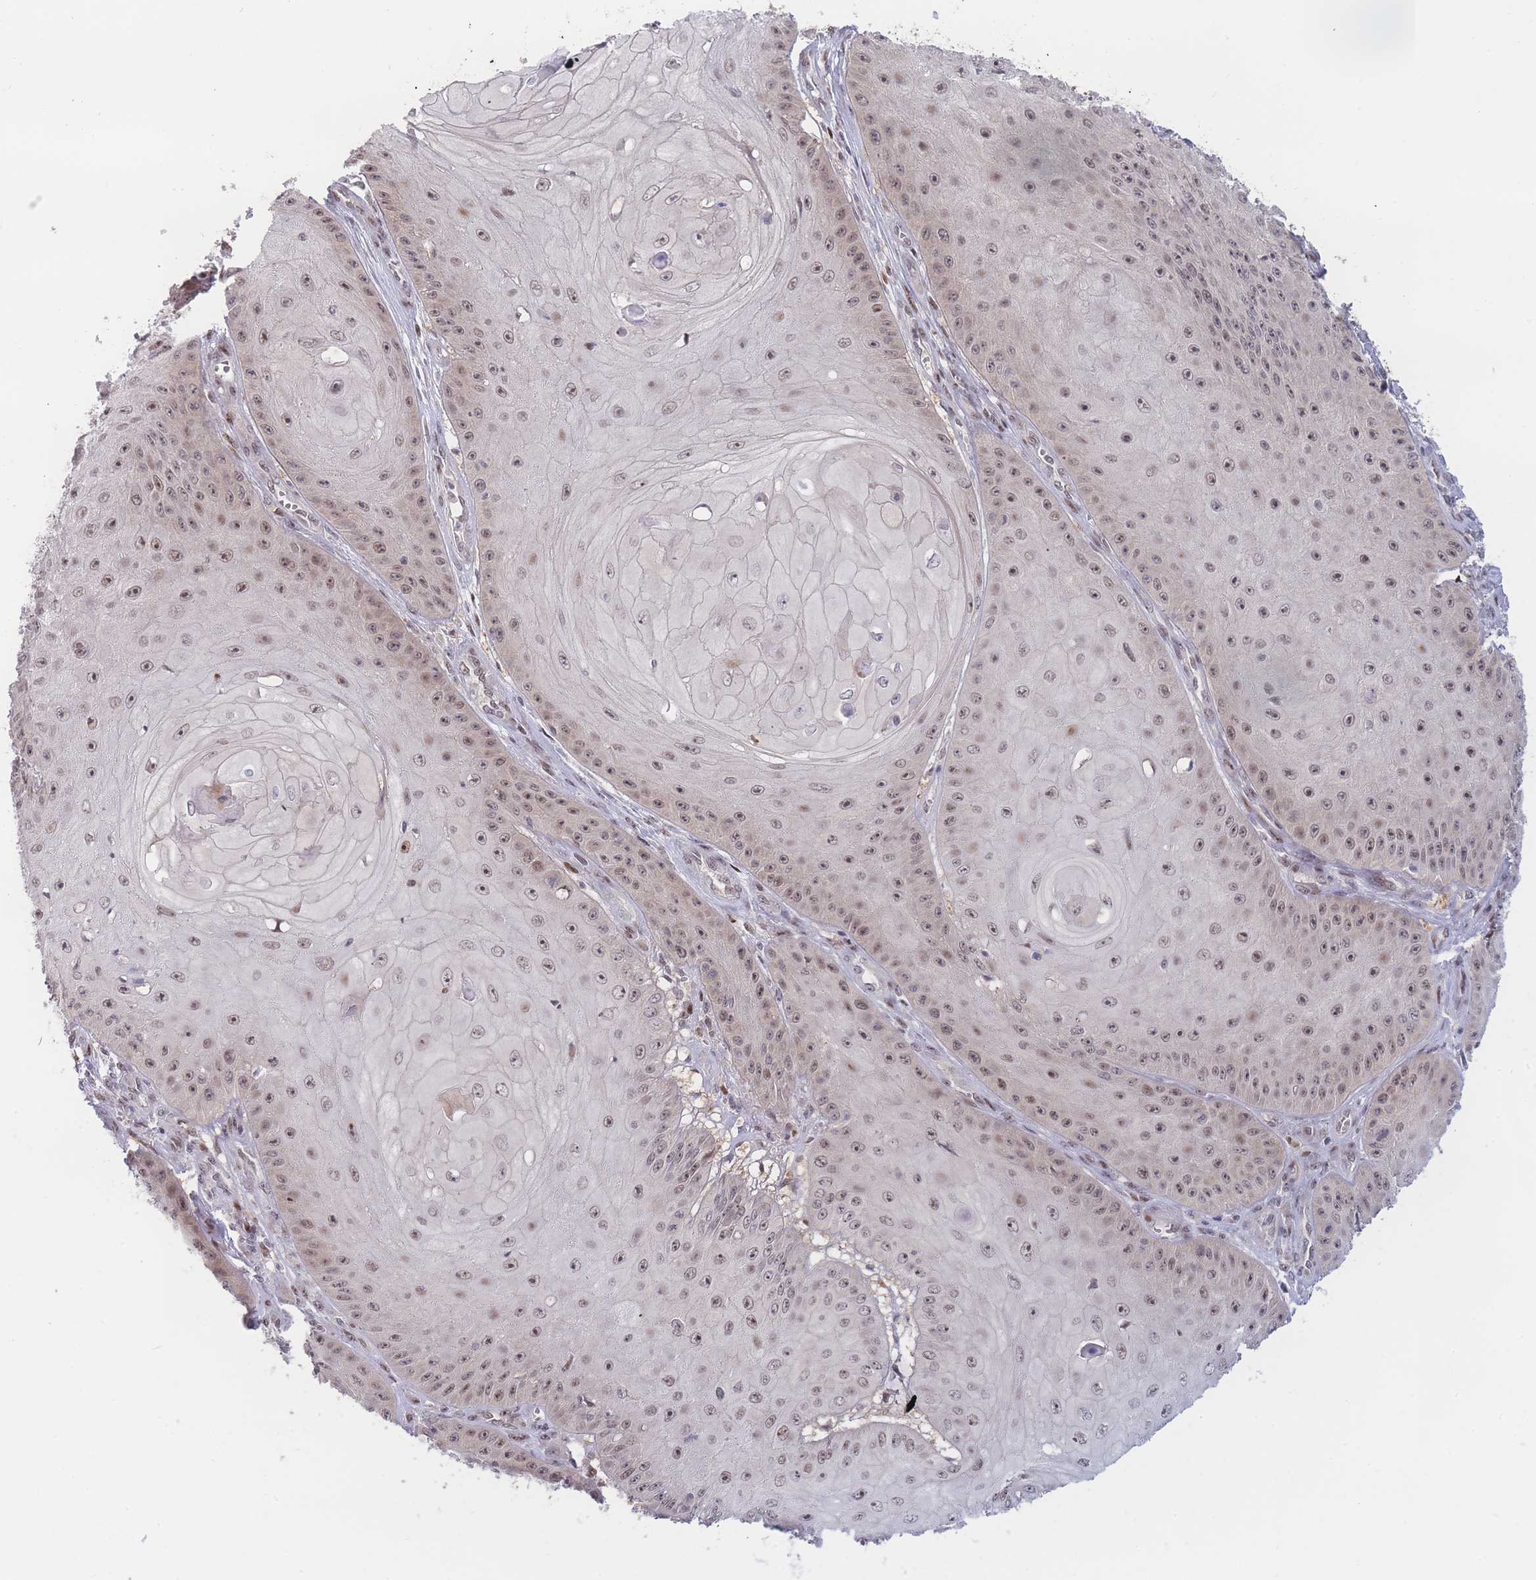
{"staining": {"intensity": "weak", "quantity": ">75%", "location": "nuclear"}, "tissue": "skin cancer", "cell_type": "Tumor cells", "image_type": "cancer", "snomed": [{"axis": "morphology", "description": "Squamous cell carcinoma, NOS"}, {"axis": "topography", "description": "Skin"}], "caption": "The immunohistochemical stain shows weak nuclear staining in tumor cells of skin squamous cell carcinoma tissue. Nuclei are stained in blue.", "gene": "DEAF1", "patient": {"sex": "male", "age": 70}}